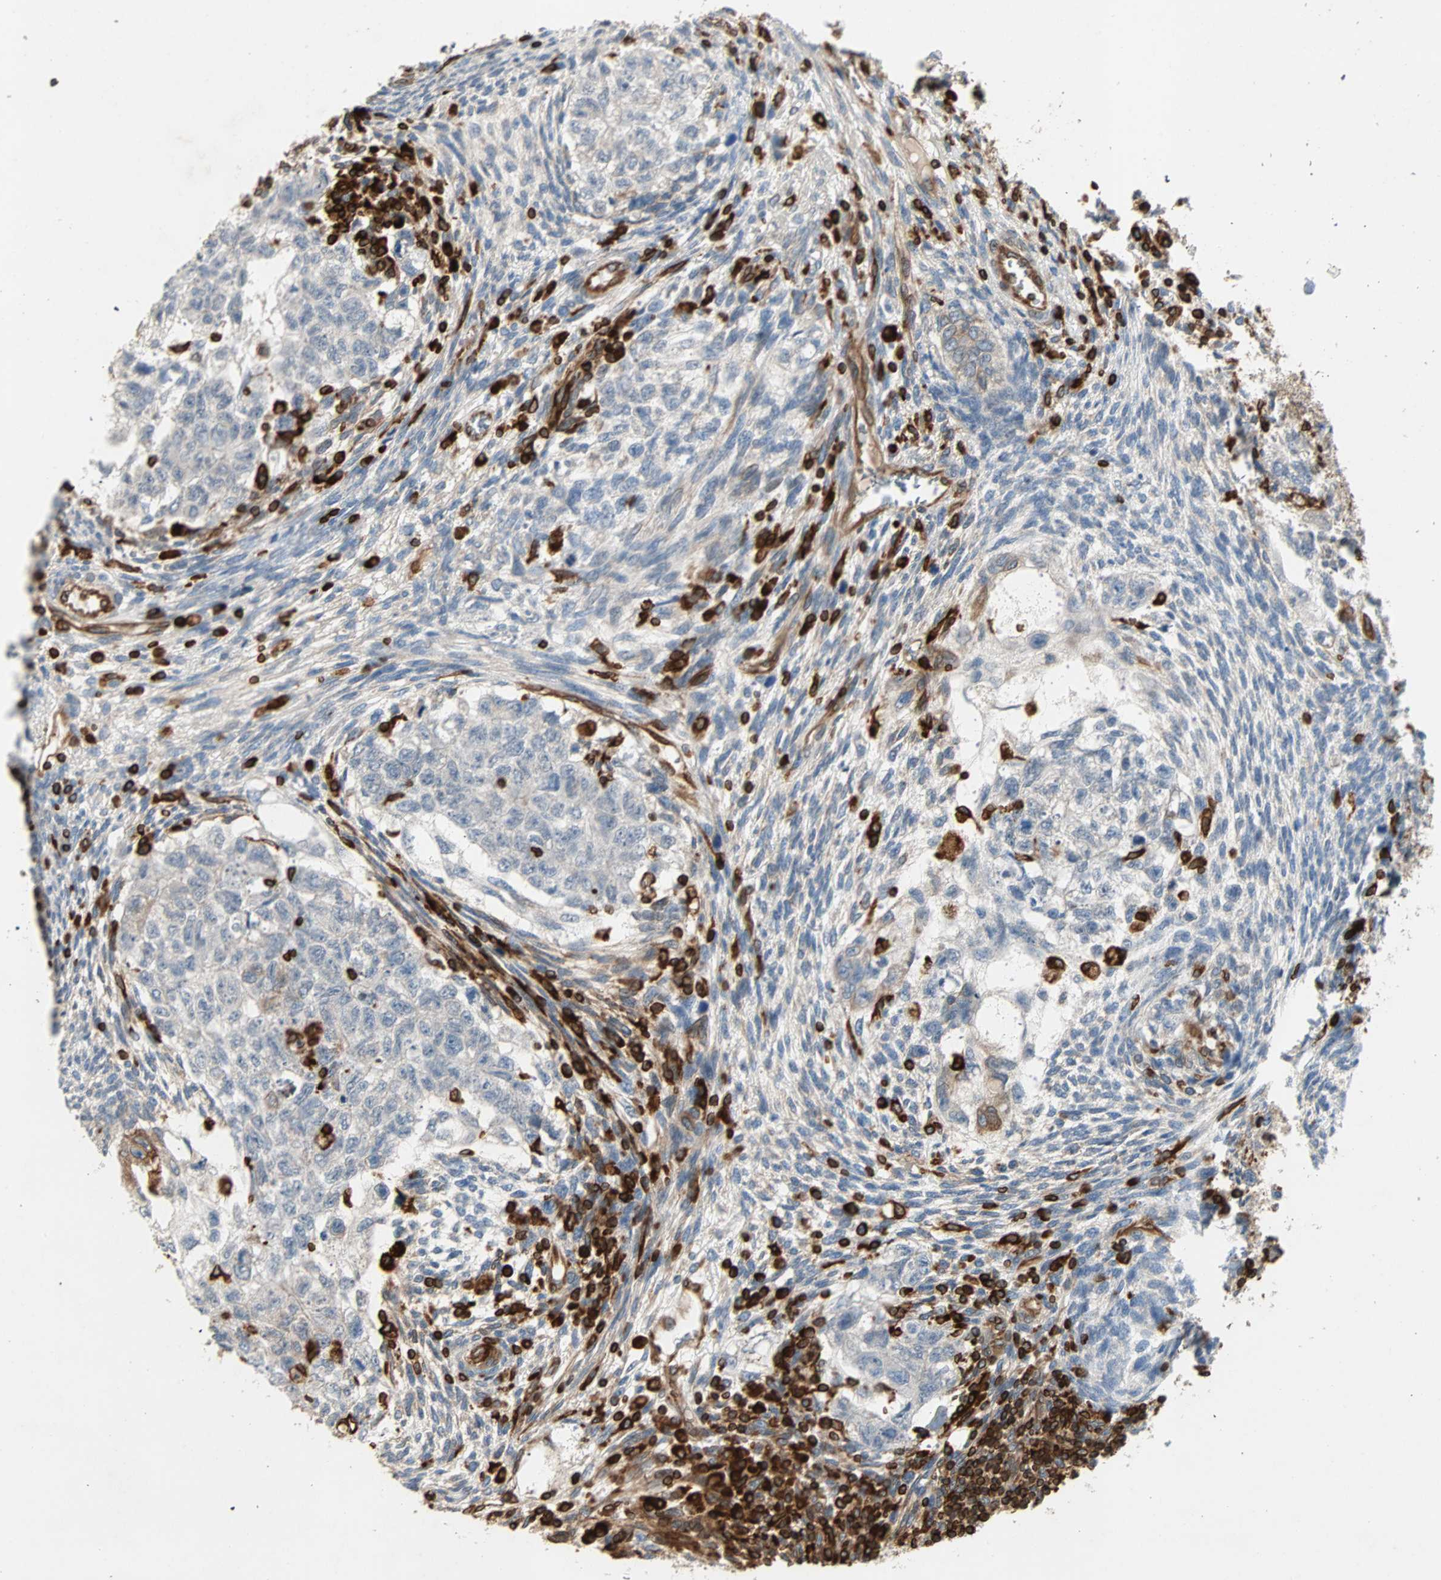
{"staining": {"intensity": "weak", "quantity": "<25%", "location": "cytoplasmic/membranous"}, "tissue": "testis cancer", "cell_type": "Tumor cells", "image_type": "cancer", "snomed": [{"axis": "morphology", "description": "Normal tissue, NOS"}, {"axis": "morphology", "description": "Carcinoma, Embryonal, NOS"}, {"axis": "topography", "description": "Testis"}], "caption": "This is a histopathology image of immunohistochemistry (IHC) staining of testis cancer, which shows no expression in tumor cells.", "gene": "TAPBP", "patient": {"sex": "male", "age": 36}}